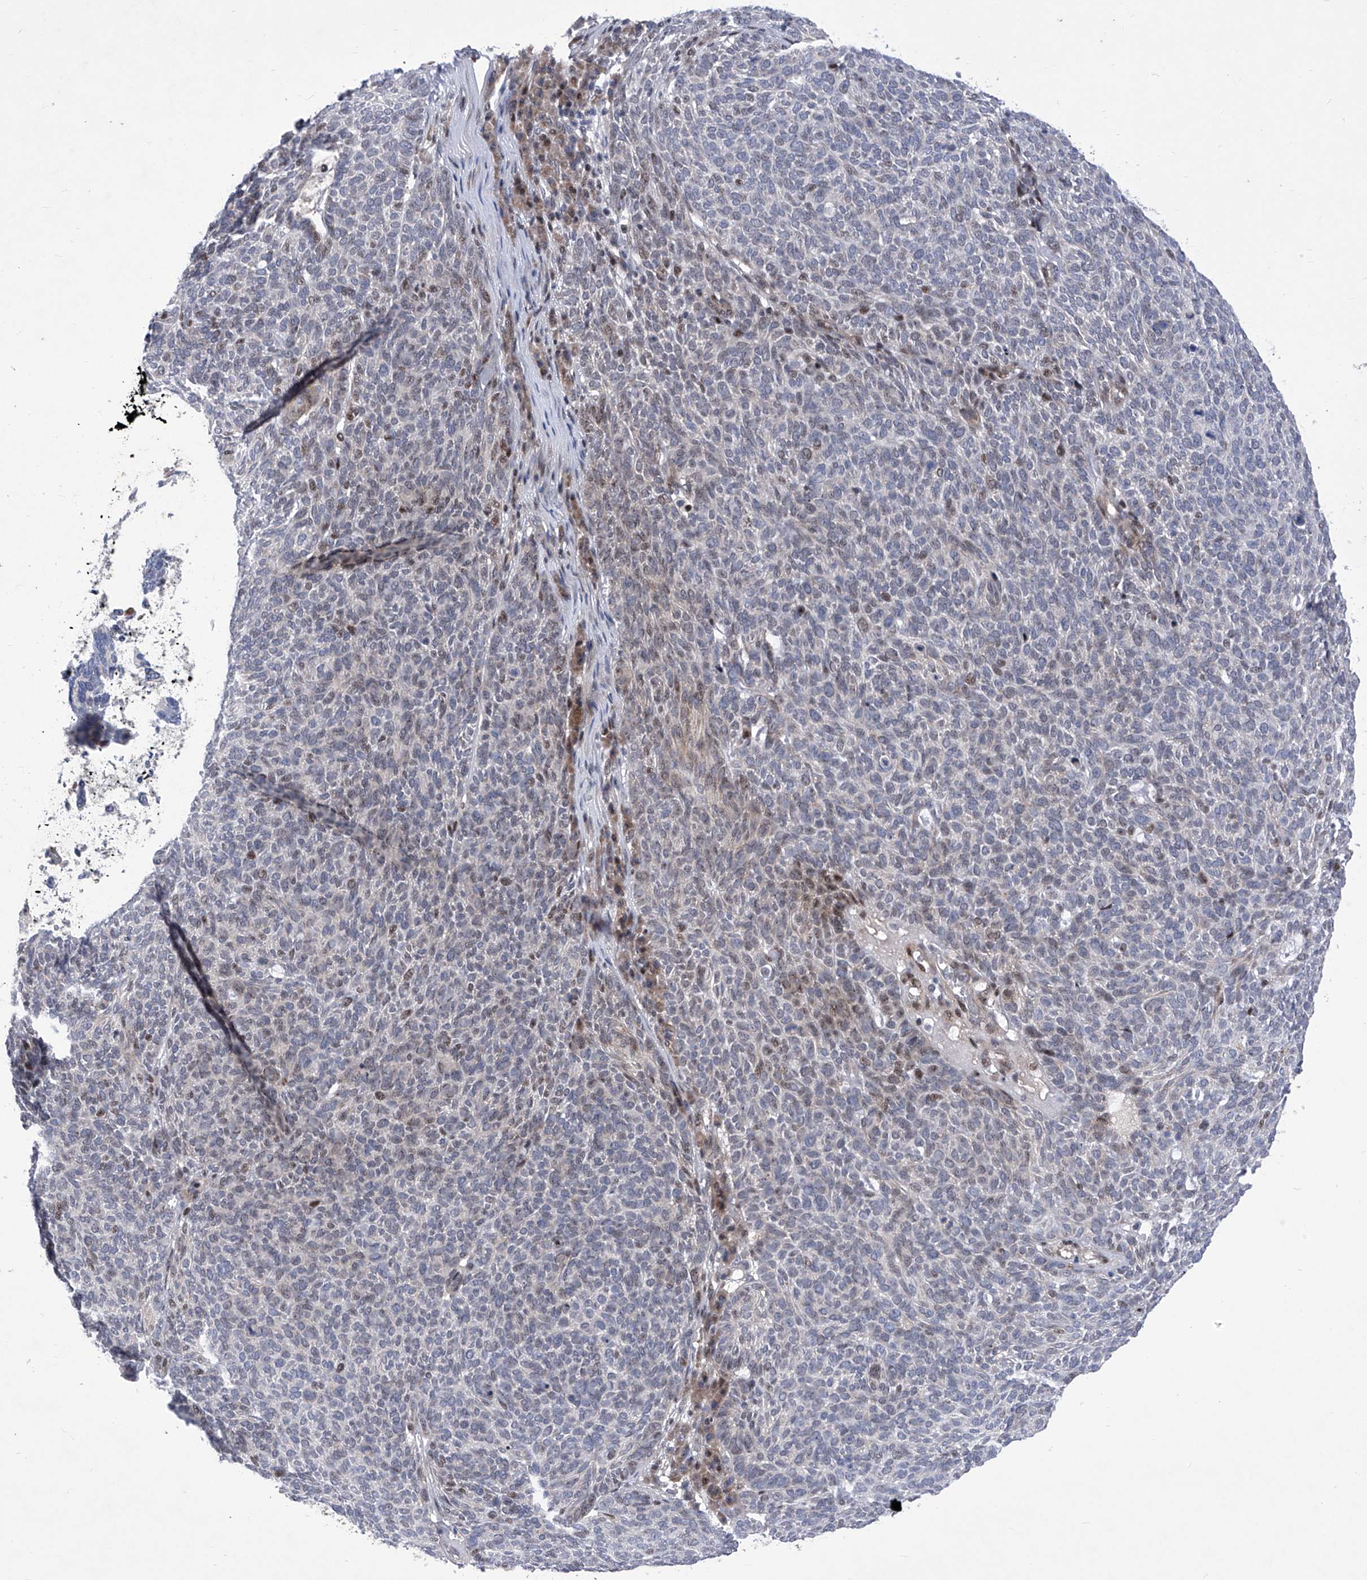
{"staining": {"intensity": "negative", "quantity": "none", "location": "none"}, "tissue": "skin cancer", "cell_type": "Tumor cells", "image_type": "cancer", "snomed": [{"axis": "morphology", "description": "Squamous cell carcinoma, NOS"}, {"axis": "topography", "description": "Skin"}], "caption": "A high-resolution photomicrograph shows IHC staining of skin squamous cell carcinoma, which shows no significant positivity in tumor cells.", "gene": "NUFIP1", "patient": {"sex": "female", "age": 90}}